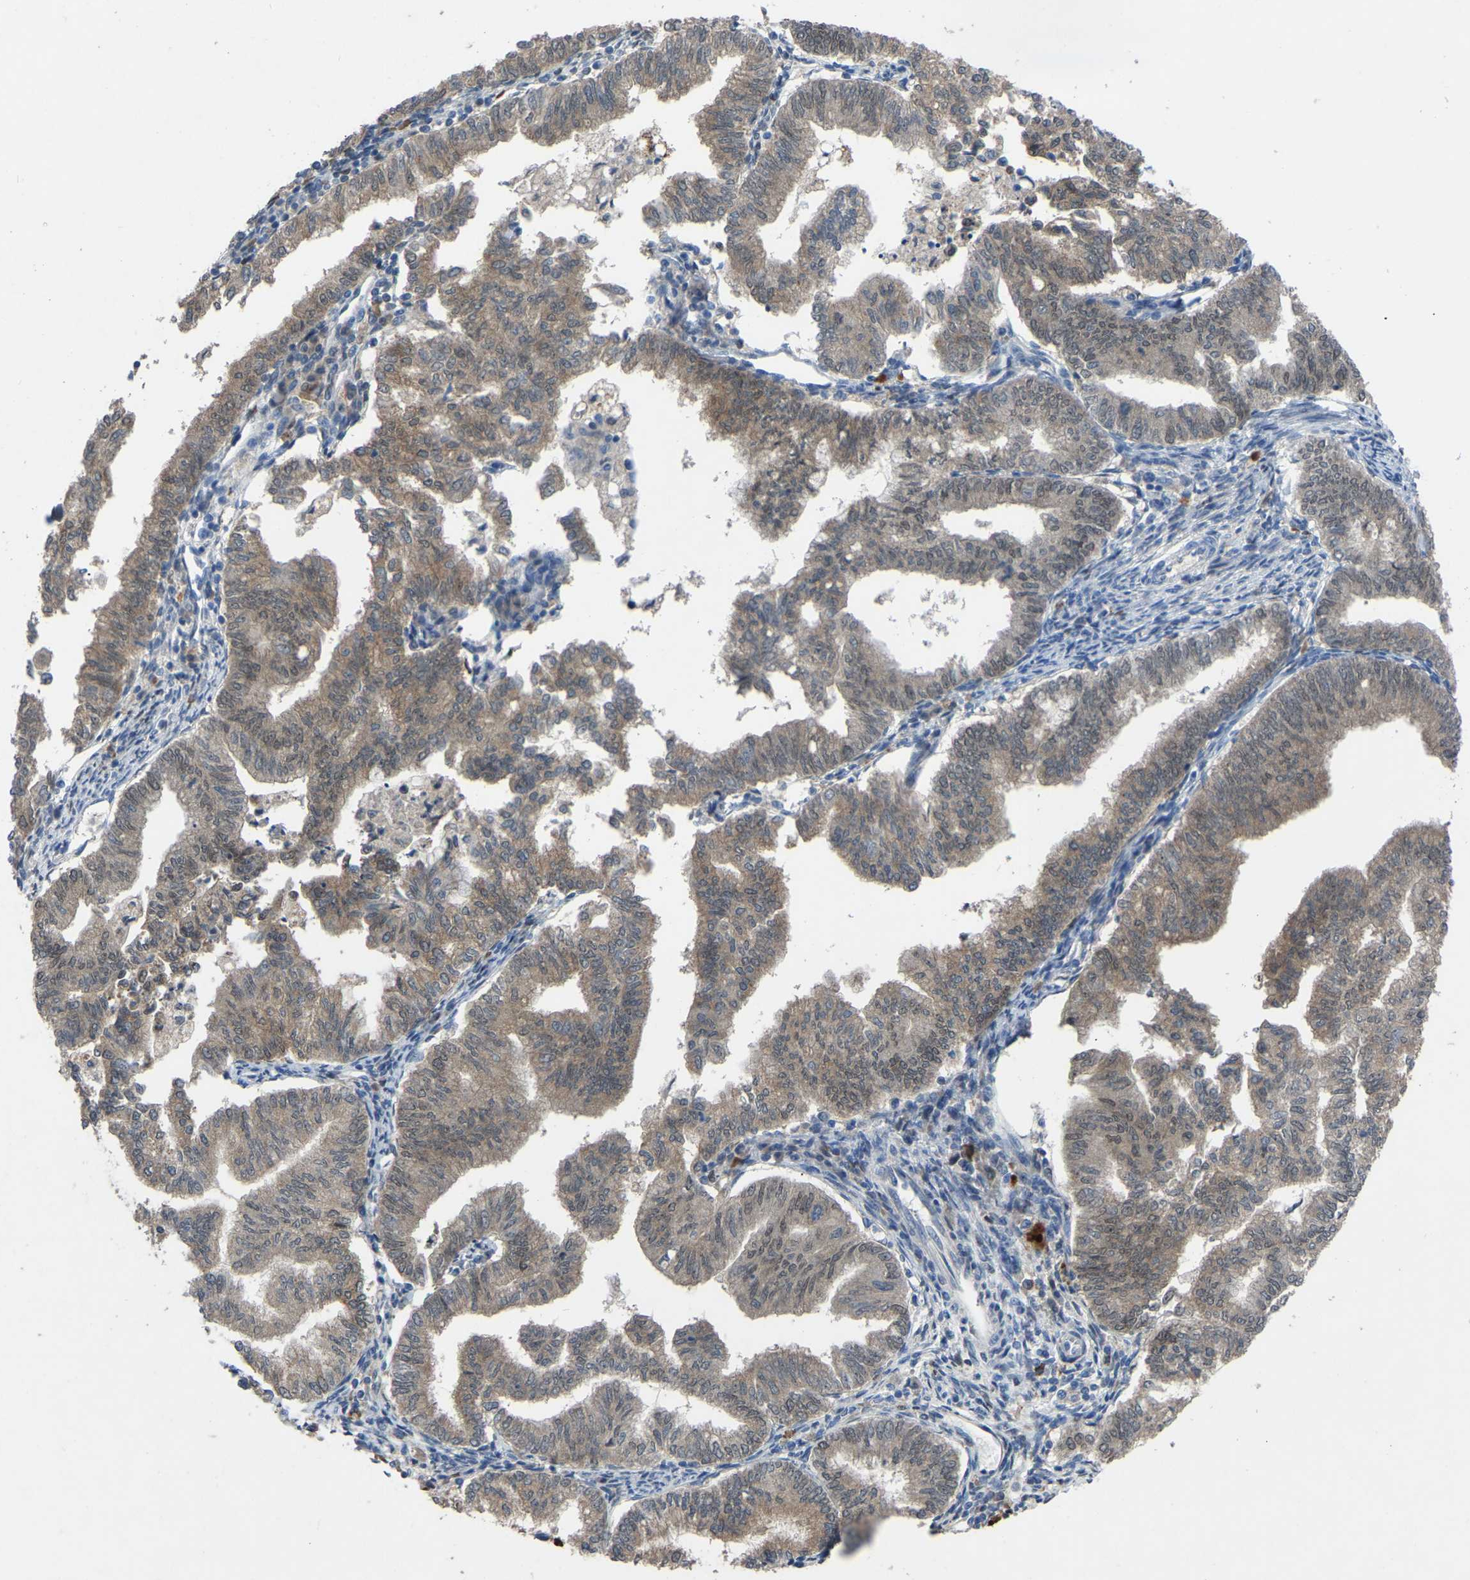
{"staining": {"intensity": "weak", "quantity": "25%-75%", "location": "cytoplasmic/membranous"}, "tissue": "endometrial cancer", "cell_type": "Tumor cells", "image_type": "cancer", "snomed": [{"axis": "morphology", "description": "Polyp, NOS"}, {"axis": "morphology", "description": "Adenocarcinoma, NOS"}, {"axis": "morphology", "description": "Adenoma, NOS"}, {"axis": "topography", "description": "Endometrium"}], "caption": "Human polyp (endometrial) stained with a protein marker exhibits weak staining in tumor cells.", "gene": "FHIT", "patient": {"sex": "female", "age": 79}}